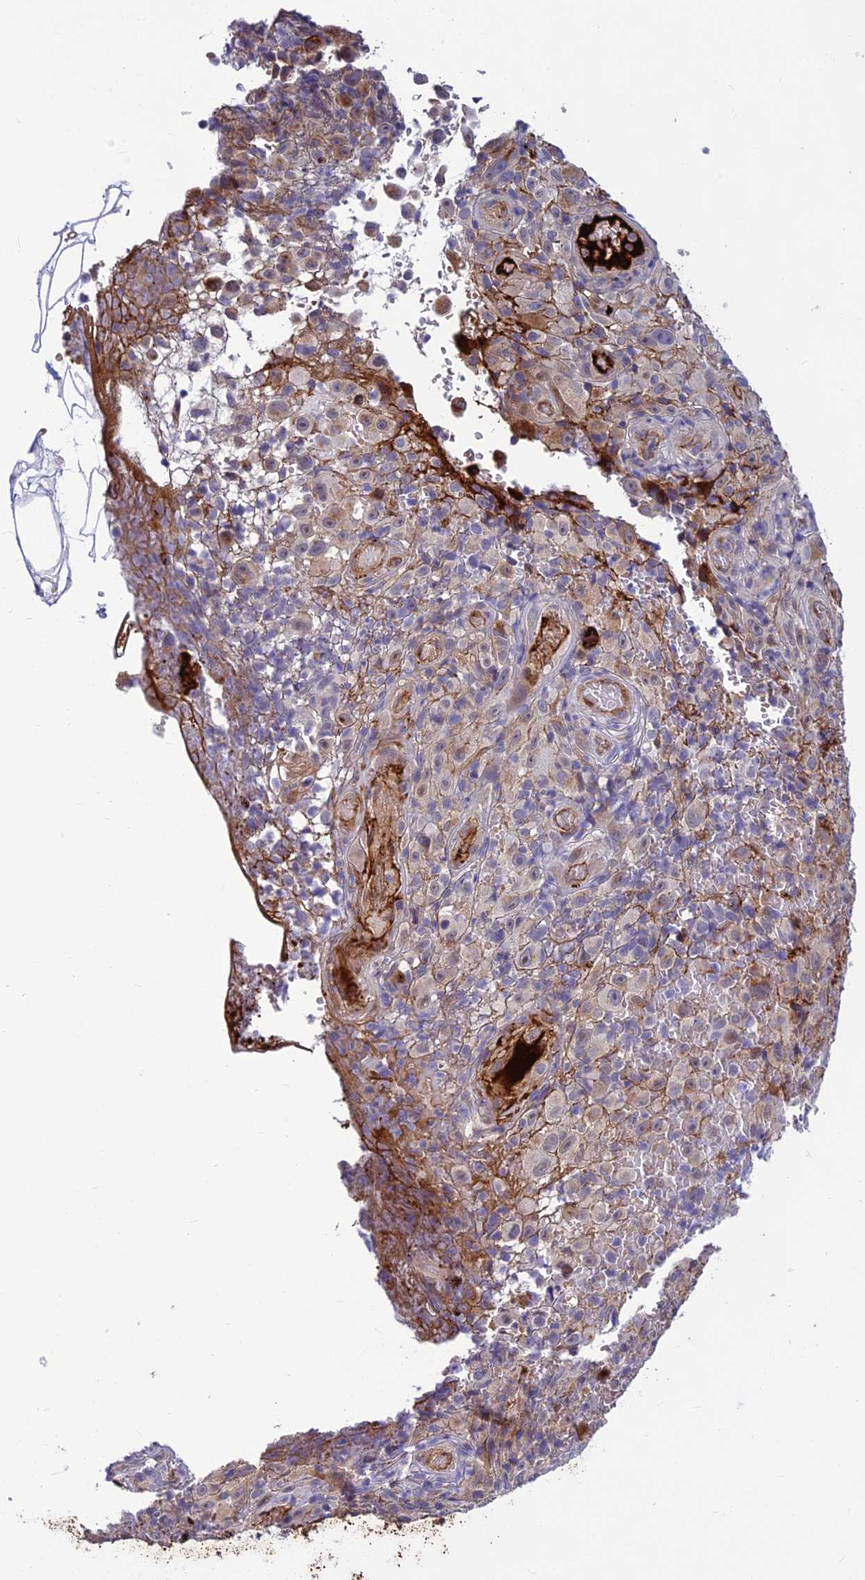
{"staining": {"intensity": "negative", "quantity": "none", "location": "none"}, "tissue": "melanoma", "cell_type": "Tumor cells", "image_type": "cancer", "snomed": [{"axis": "morphology", "description": "Malignant melanoma, NOS"}, {"axis": "topography", "description": "Skin"}], "caption": "Micrograph shows no protein positivity in tumor cells of melanoma tissue.", "gene": "CLEC11A", "patient": {"sex": "female", "age": 82}}